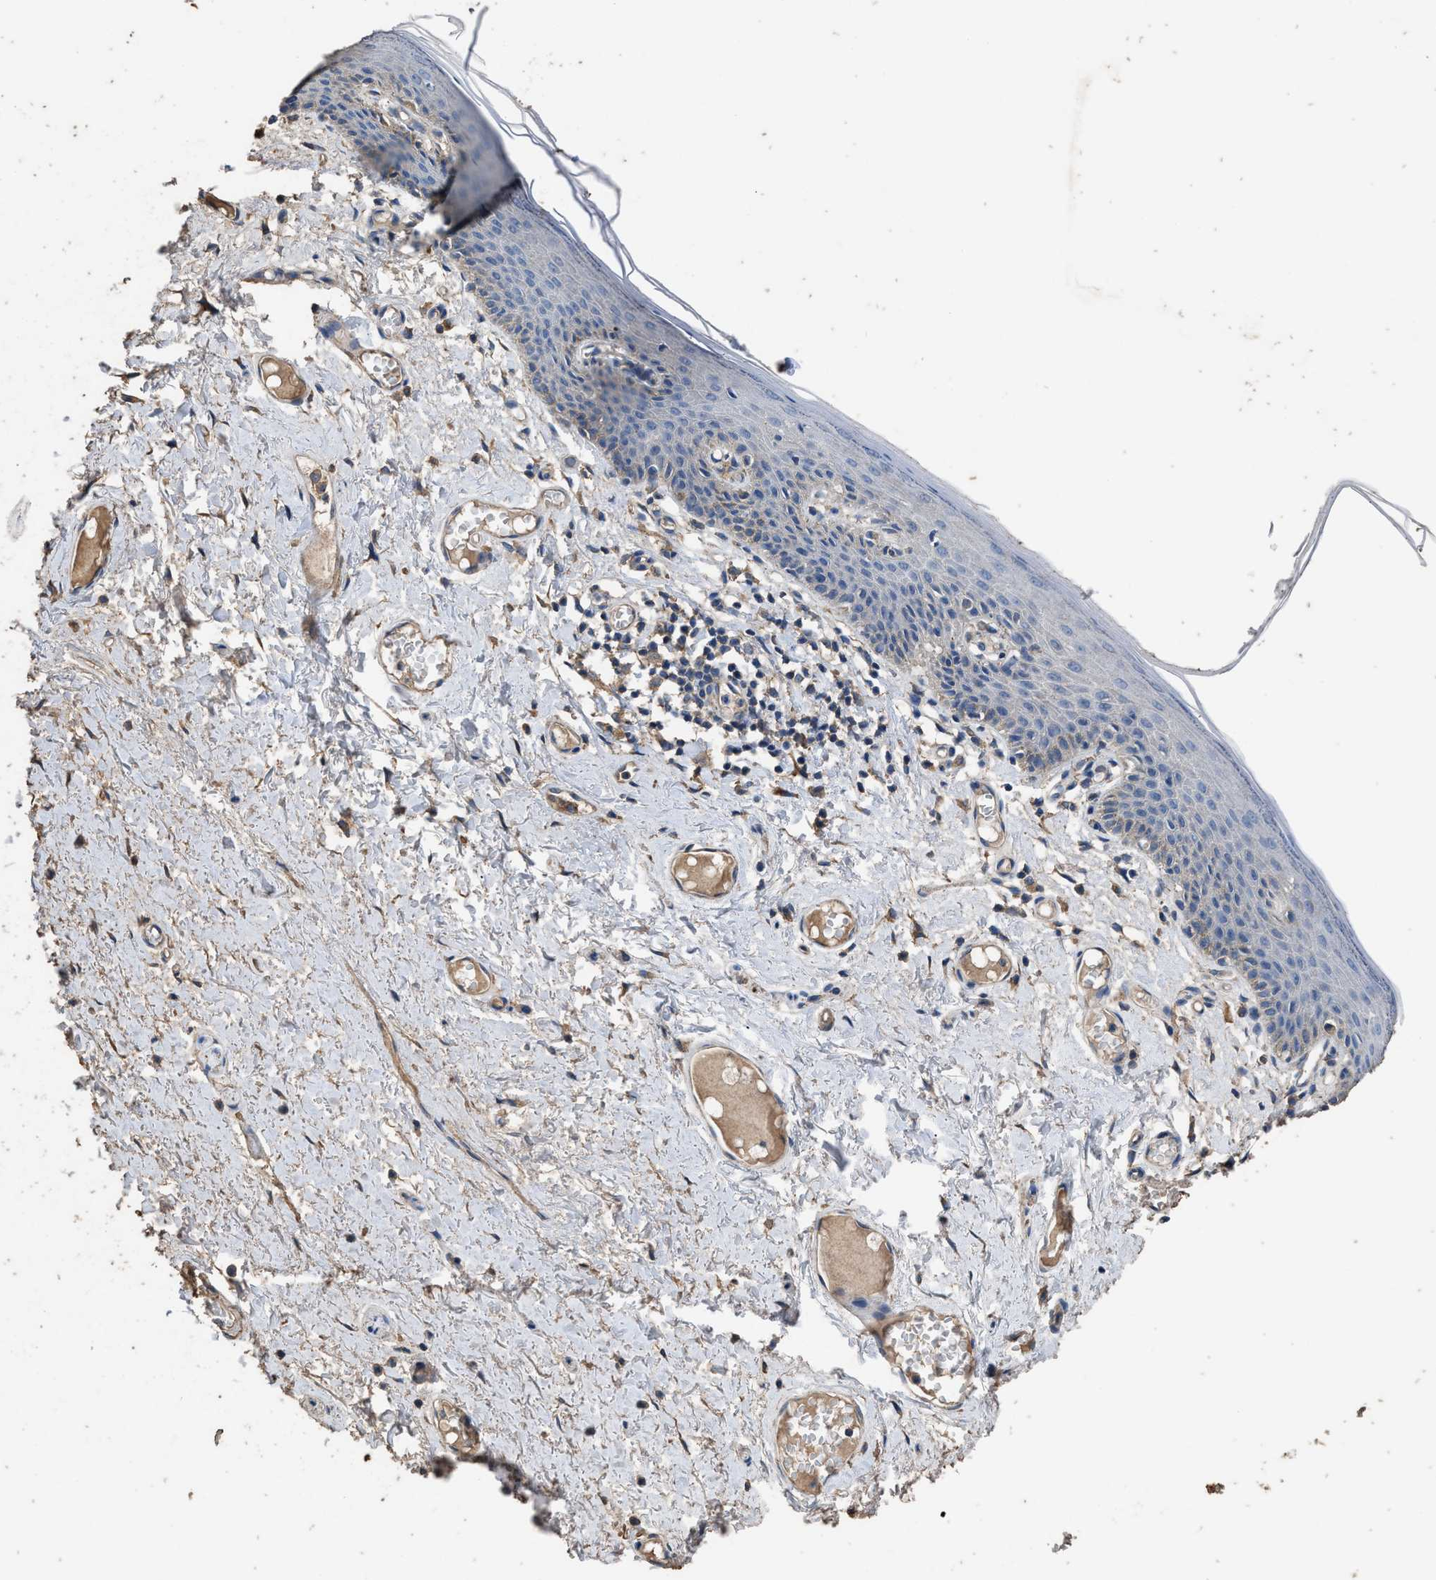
{"staining": {"intensity": "weak", "quantity": "<25%", "location": "cytoplasmic/membranous"}, "tissue": "skin", "cell_type": "Epidermal cells", "image_type": "normal", "snomed": [{"axis": "morphology", "description": "Normal tissue, NOS"}, {"axis": "topography", "description": "Vulva"}], "caption": "Benign skin was stained to show a protein in brown. There is no significant expression in epidermal cells.", "gene": "ITSN1", "patient": {"sex": "female", "age": 54}}